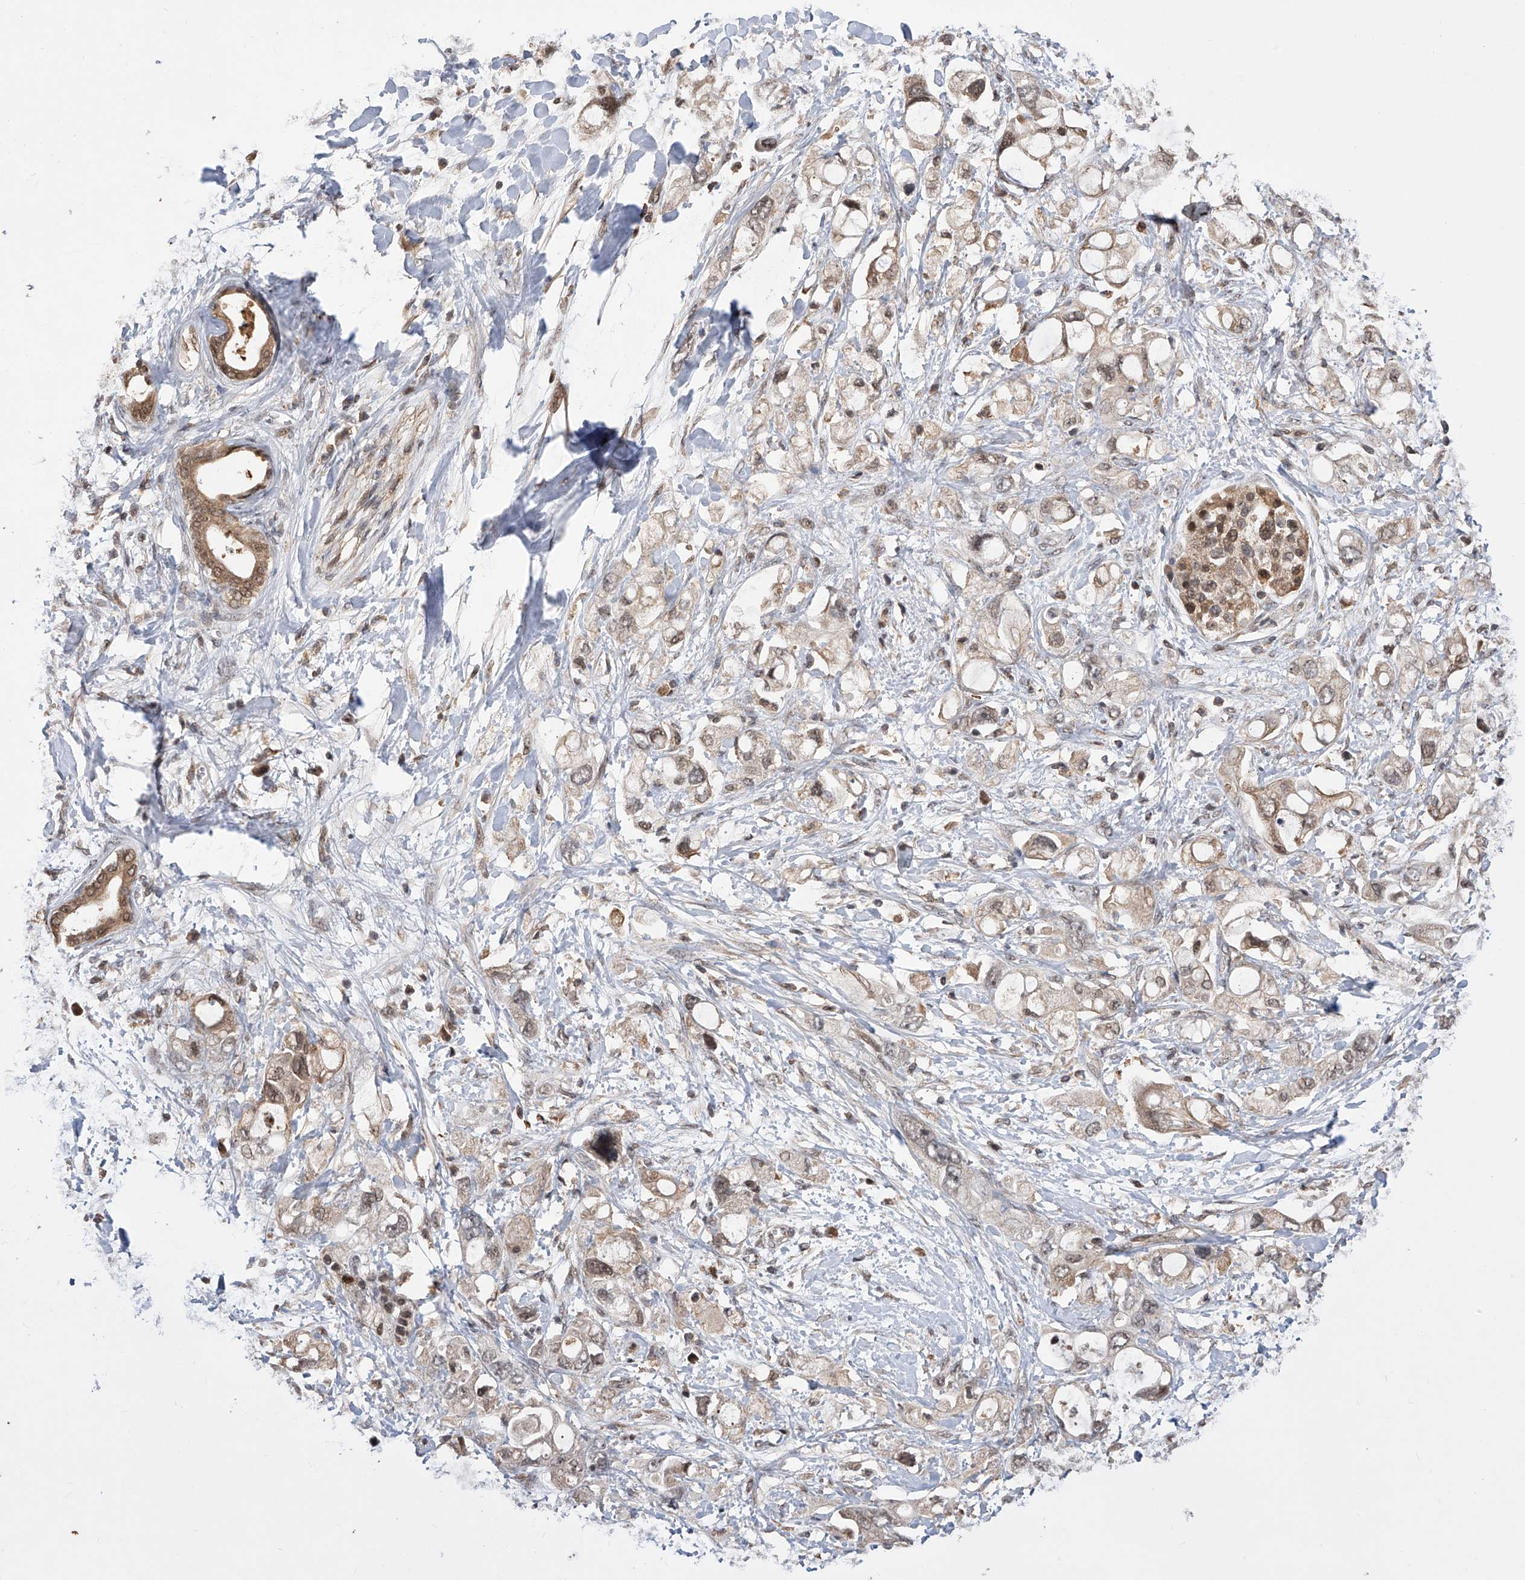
{"staining": {"intensity": "weak", "quantity": "25%-75%", "location": "cytoplasmic/membranous,nuclear"}, "tissue": "pancreatic cancer", "cell_type": "Tumor cells", "image_type": "cancer", "snomed": [{"axis": "morphology", "description": "Adenocarcinoma, NOS"}, {"axis": "topography", "description": "Pancreas"}], "caption": "Brown immunohistochemical staining in adenocarcinoma (pancreatic) shows weak cytoplasmic/membranous and nuclear staining in approximately 25%-75% of tumor cells. The staining was performed using DAB (3,3'-diaminobenzidine), with brown indicating positive protein expression. Nuclei are stained blue with hematoxylin.", "gene": "GMDS", "patient": {"sex": "female", "age": 56}}